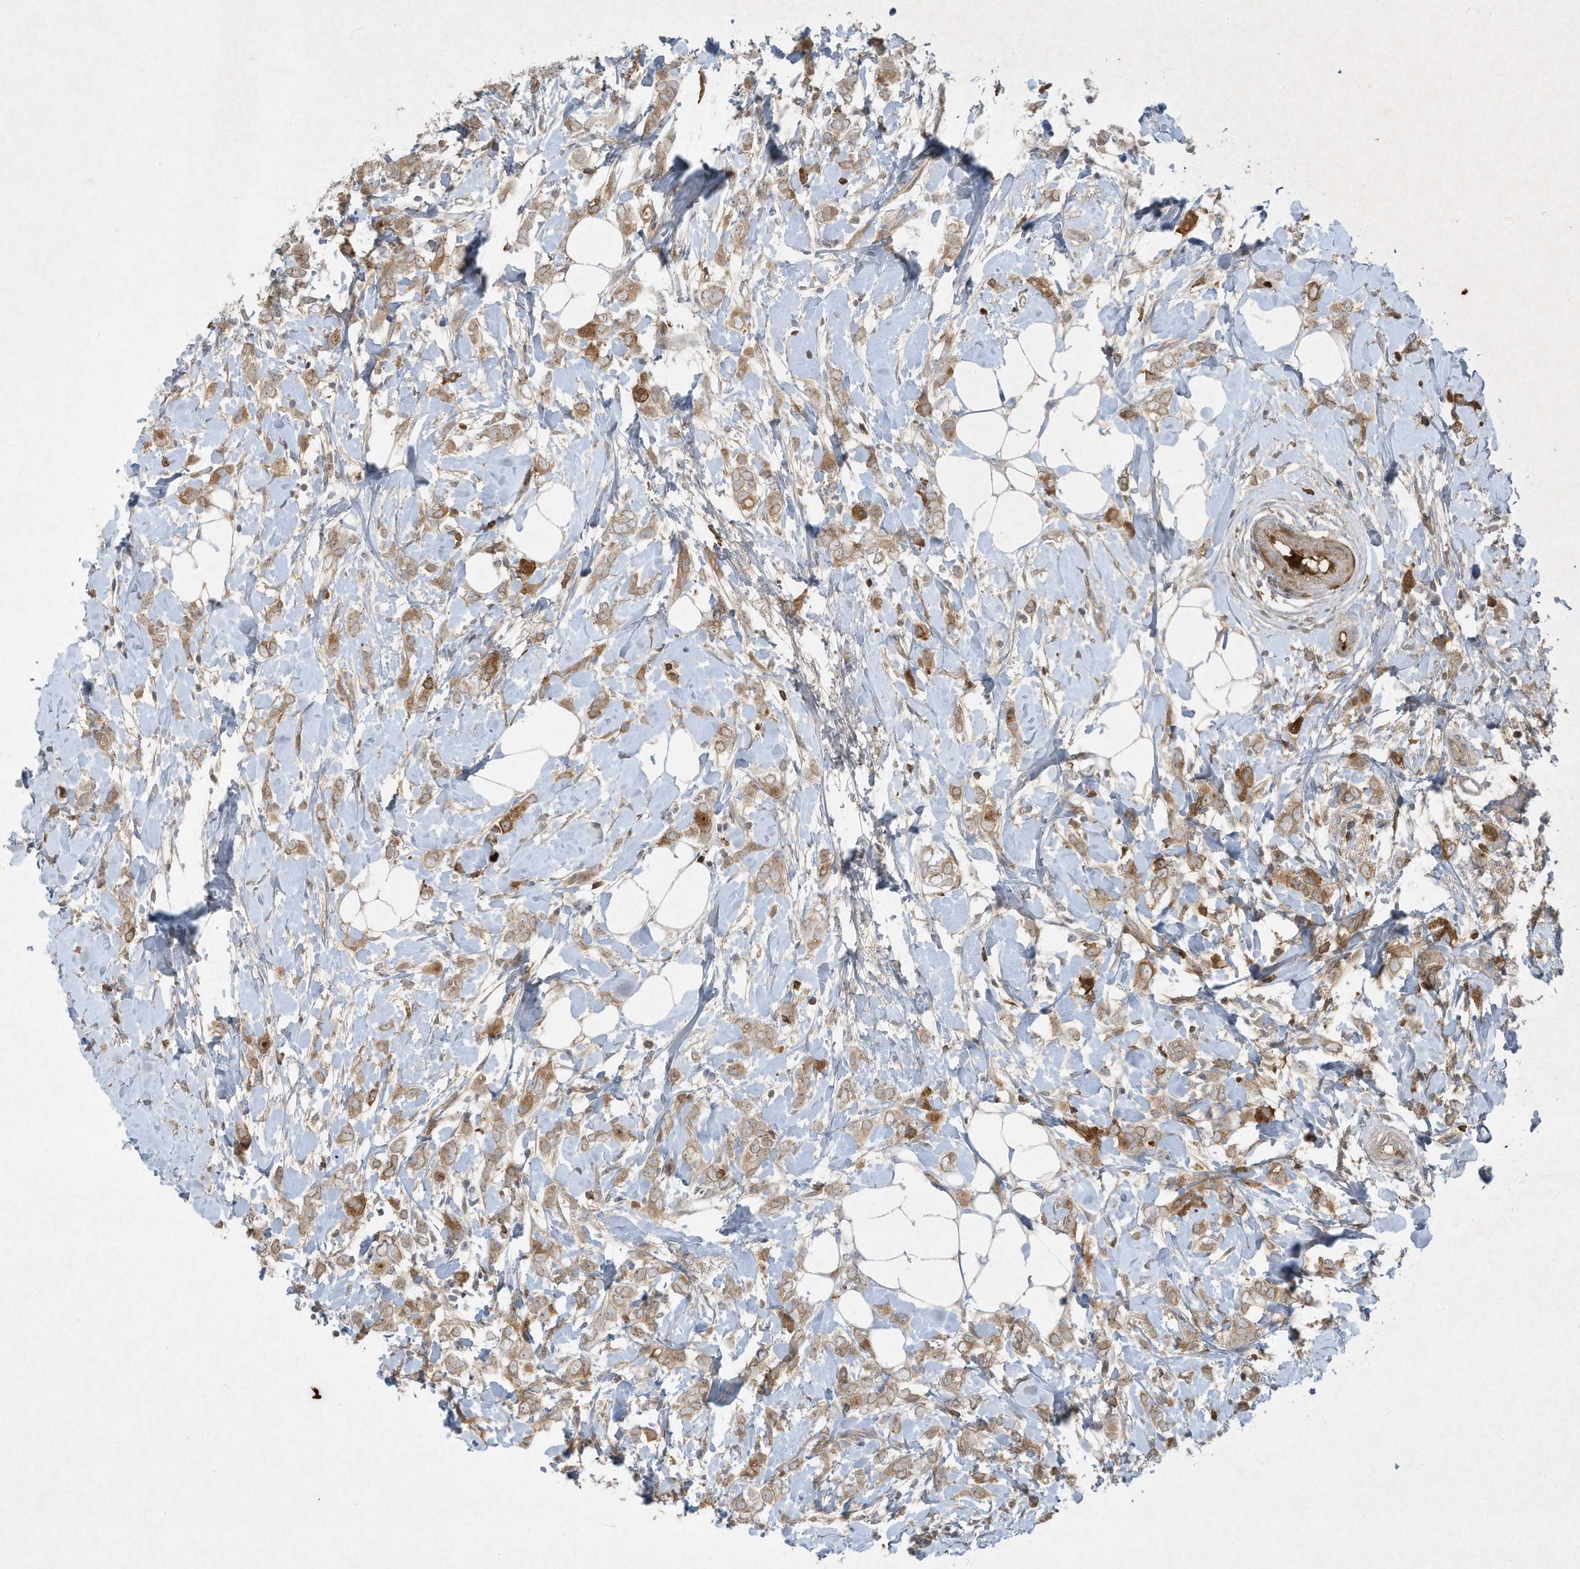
{"staining": {"intensity": "moderate", "quantity": ">75%", "location": "cytoplasmic/membranous"}, "tissue": "breast cancer", "cell_type": "Tumor cells", "image_type": "cancer", "snomed": [{"axis": "morphology", "description": "Normal tissue, NOS"}, {"axis": "morphology", "description": "Lobular carcinoma"}, {"axis": "topography", "description": "Breast"}], "caption": "Immunohistochemical staining of breast lobular carcinoma shows medium levels of moderate cytoplasmic/membranous protein staining in about >75% of tumor cells.", "gene": "FETUB", "patient": {"sex": "female", "age": 47}}